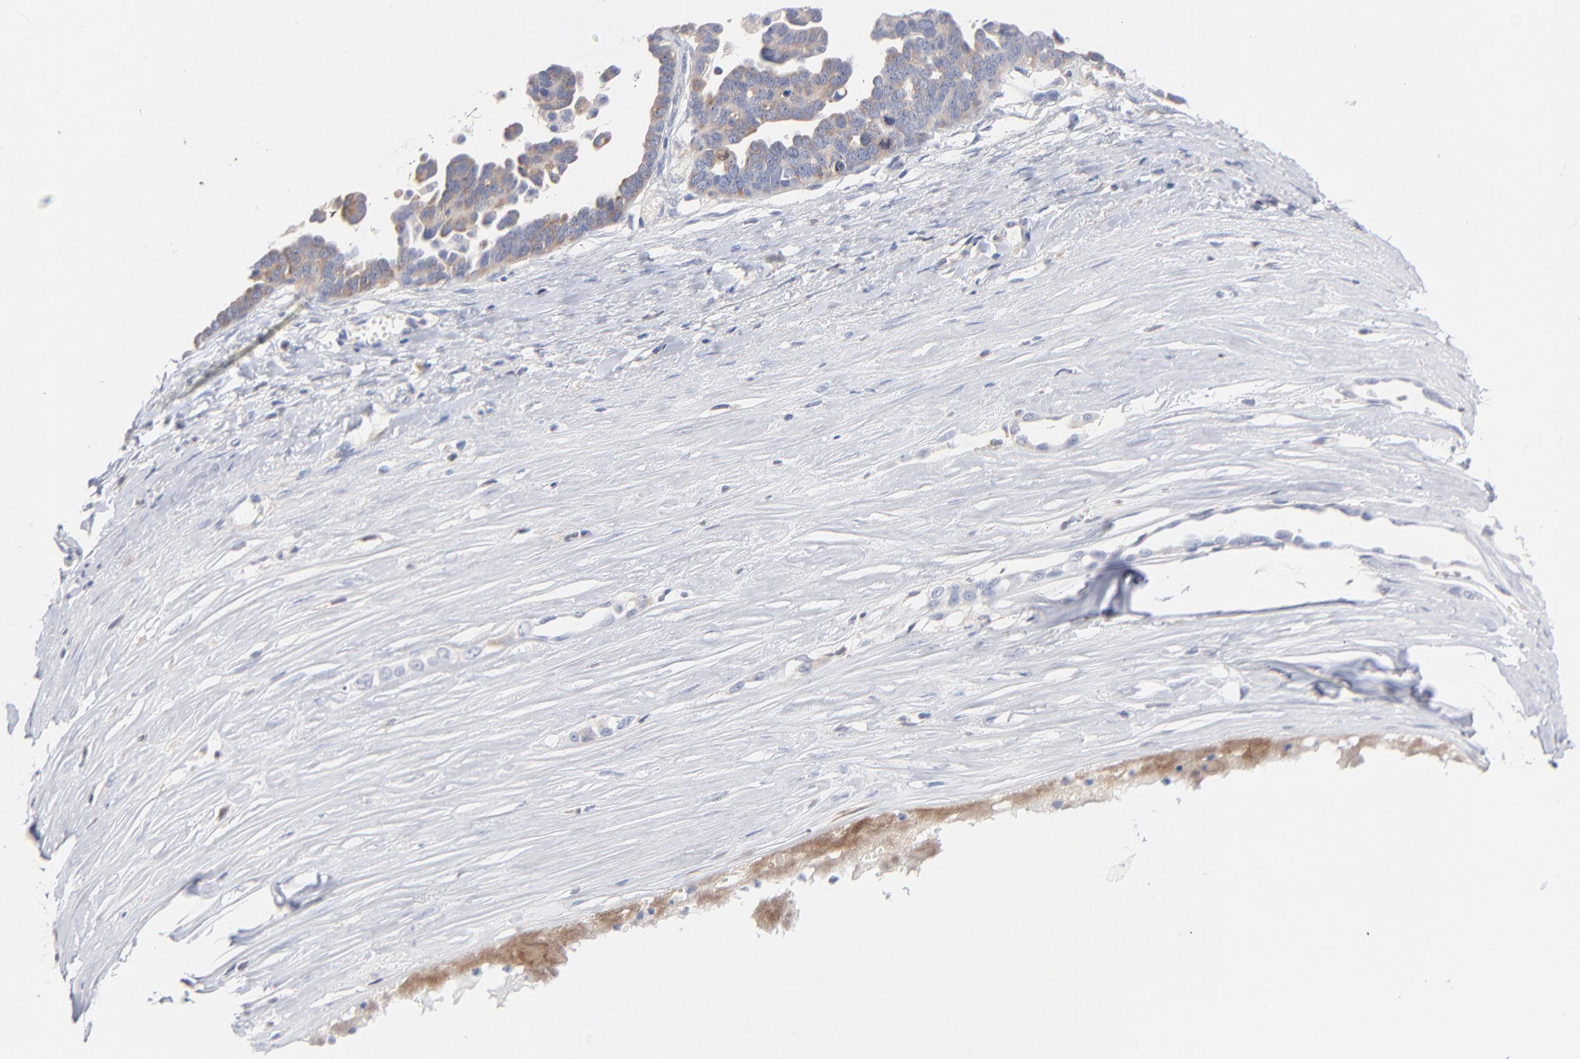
{"staining": {"intensity": "weak", "quantity": ">75%", "location": "cytoplasmic/membranous"}, "tissue": "ovarian cancer", "cell_type": "Tumor cells", "image_type": "cancer", "snomed": [{"axis": "morphology", "description": "Cystadenocarcinoma, serous, NOS"}, {"axis": "topography", "description": "Ovary"}], "caption": "This photomicrograph reveals immunohistochemistry staining of ovarian cancer, with low weak cytoplasmic/membranous positivity in approximately >75% of tumor cells.", "gene": "F12", "patient": {"sex": "female", "age": 54}}